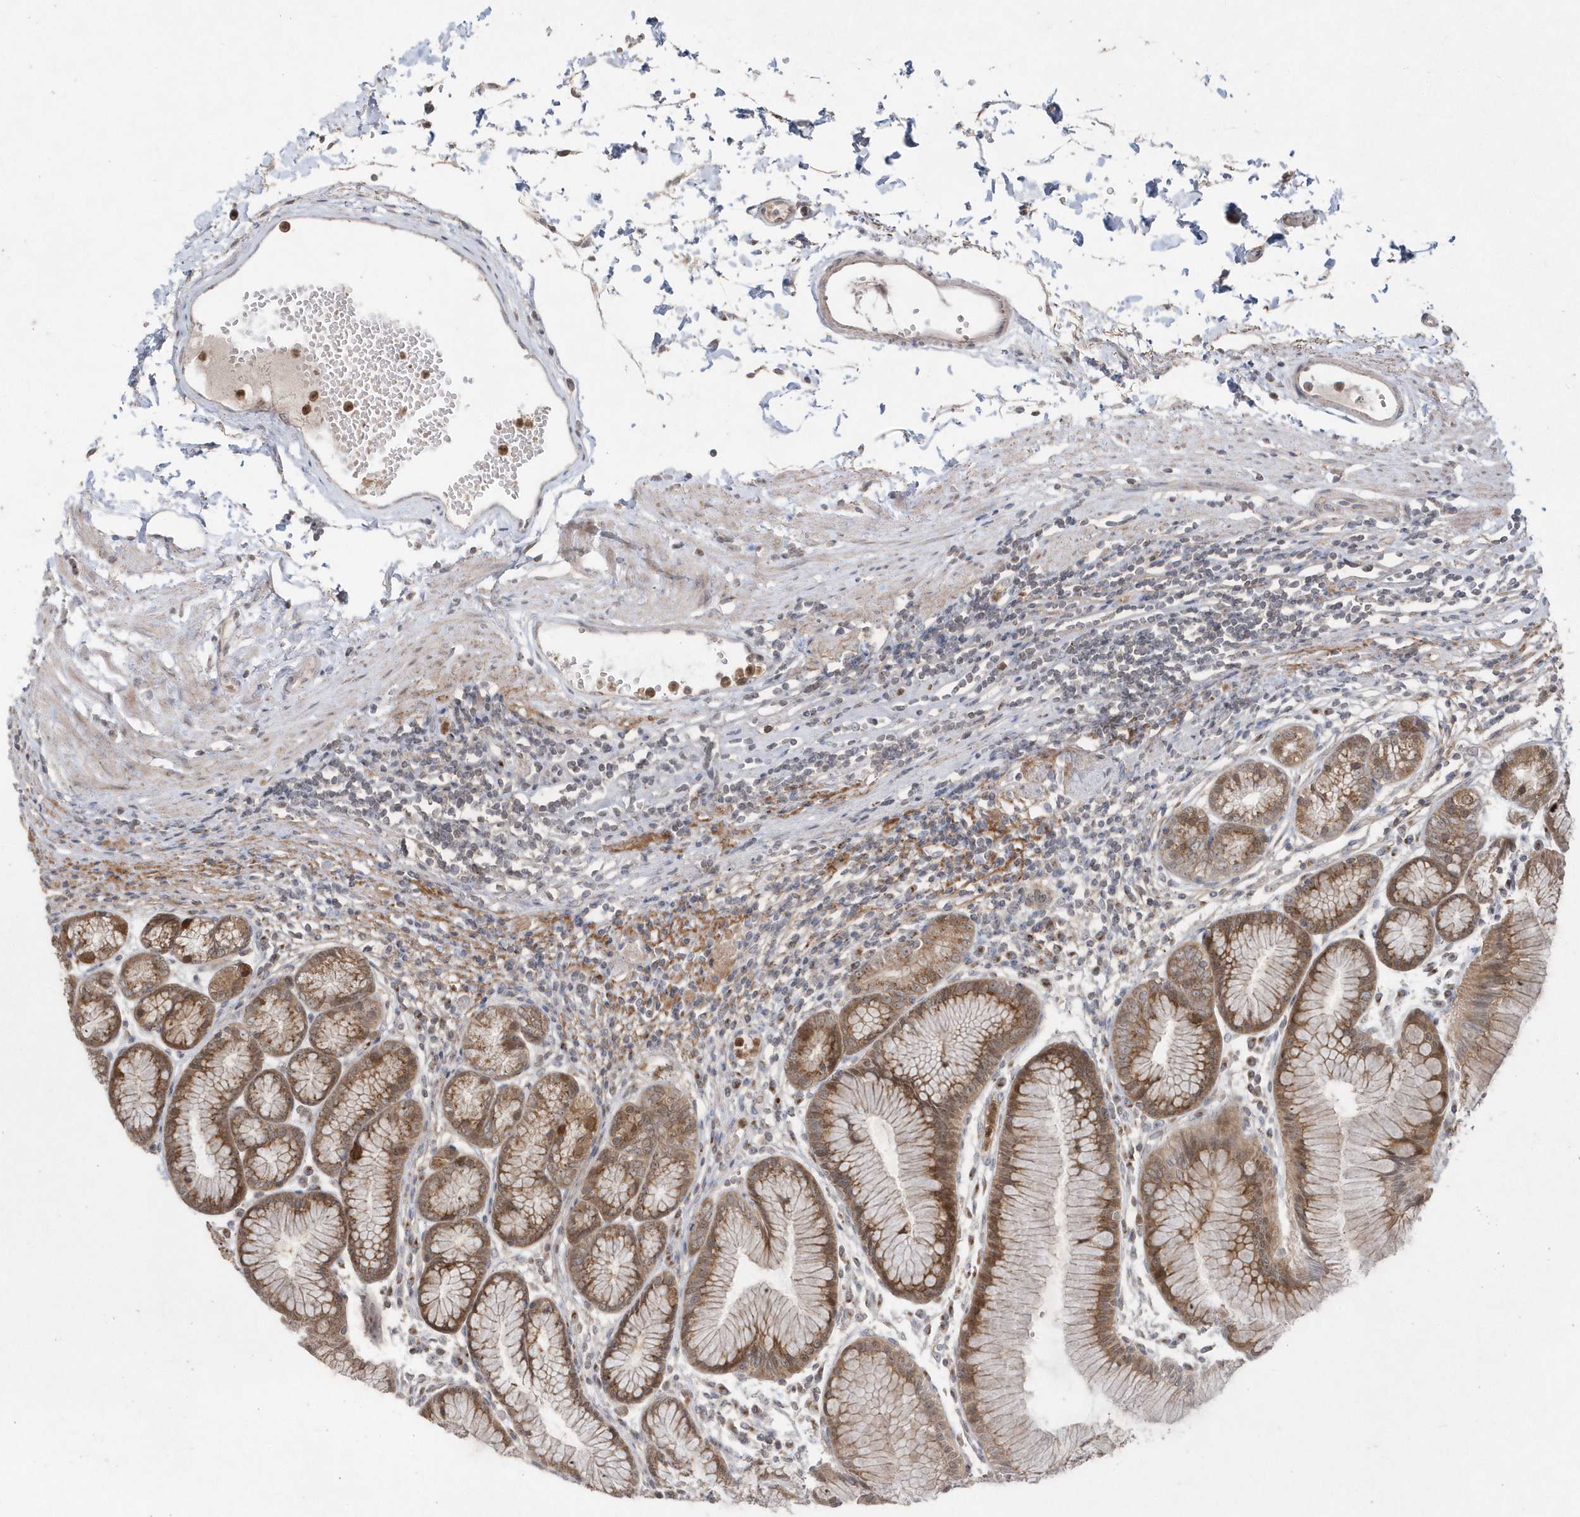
{"staining": {"intensity": "moderate", "quantity": ">75%", "location": "cytoplasmic/membranous"}, "tissue": "stomach", "cell_type": "Glandular cells", "image_type": "normal", "snomed": [{"axis": "morphology", "description": "Normal tissue, NOS"}, {"axis": "topography", "description": "Stomach"}], "caption": "A medium amount of moderate cytoplasmic/membranous positivity is present in approximately >75% of glandular cells in normal stomach.", "gene": "GEMIN6", "patient": {"sex": "female", "age": 57}}